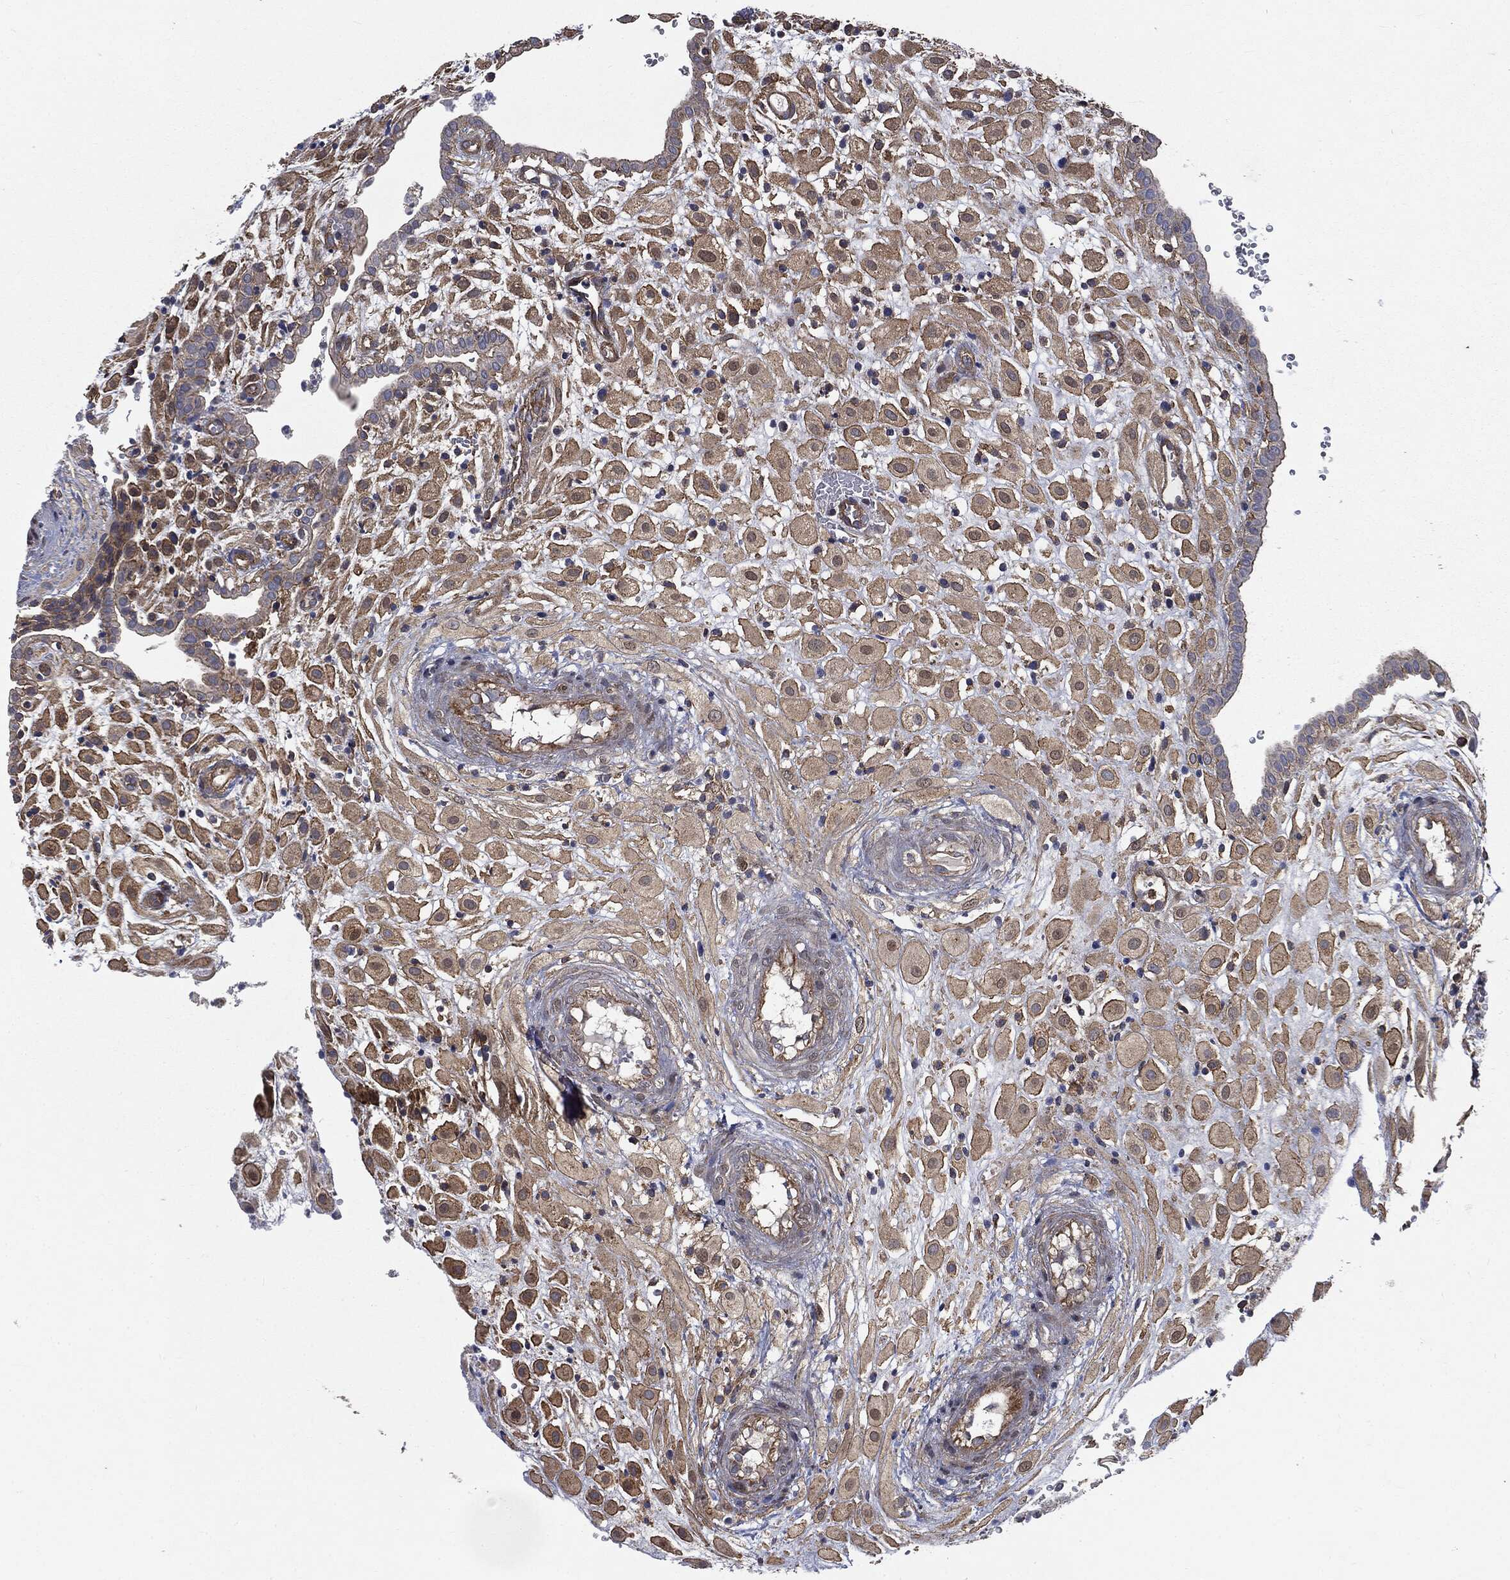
{"staining": {"intensity": "moderate", "quantity": ">75%", "location": "cytoplasmic/membranous,nuclear"}, "tissue": "placenta", "cell_type": "Decidual cells", "image_type": "normal", "snomed": [{"axis": "morphology", "description": "Normal tissue, NOS"}, {"axis": "topography", "description": "Placenta"}], "caption": "Immunohistochemical staining of normal human placenta exhibits moderate cytoplasmic/membranous,nuclear protein expression in approximately >75% of decidual cells.", "gene": "EPS15L1", "patient": {"sex": "female", "age": 24}}